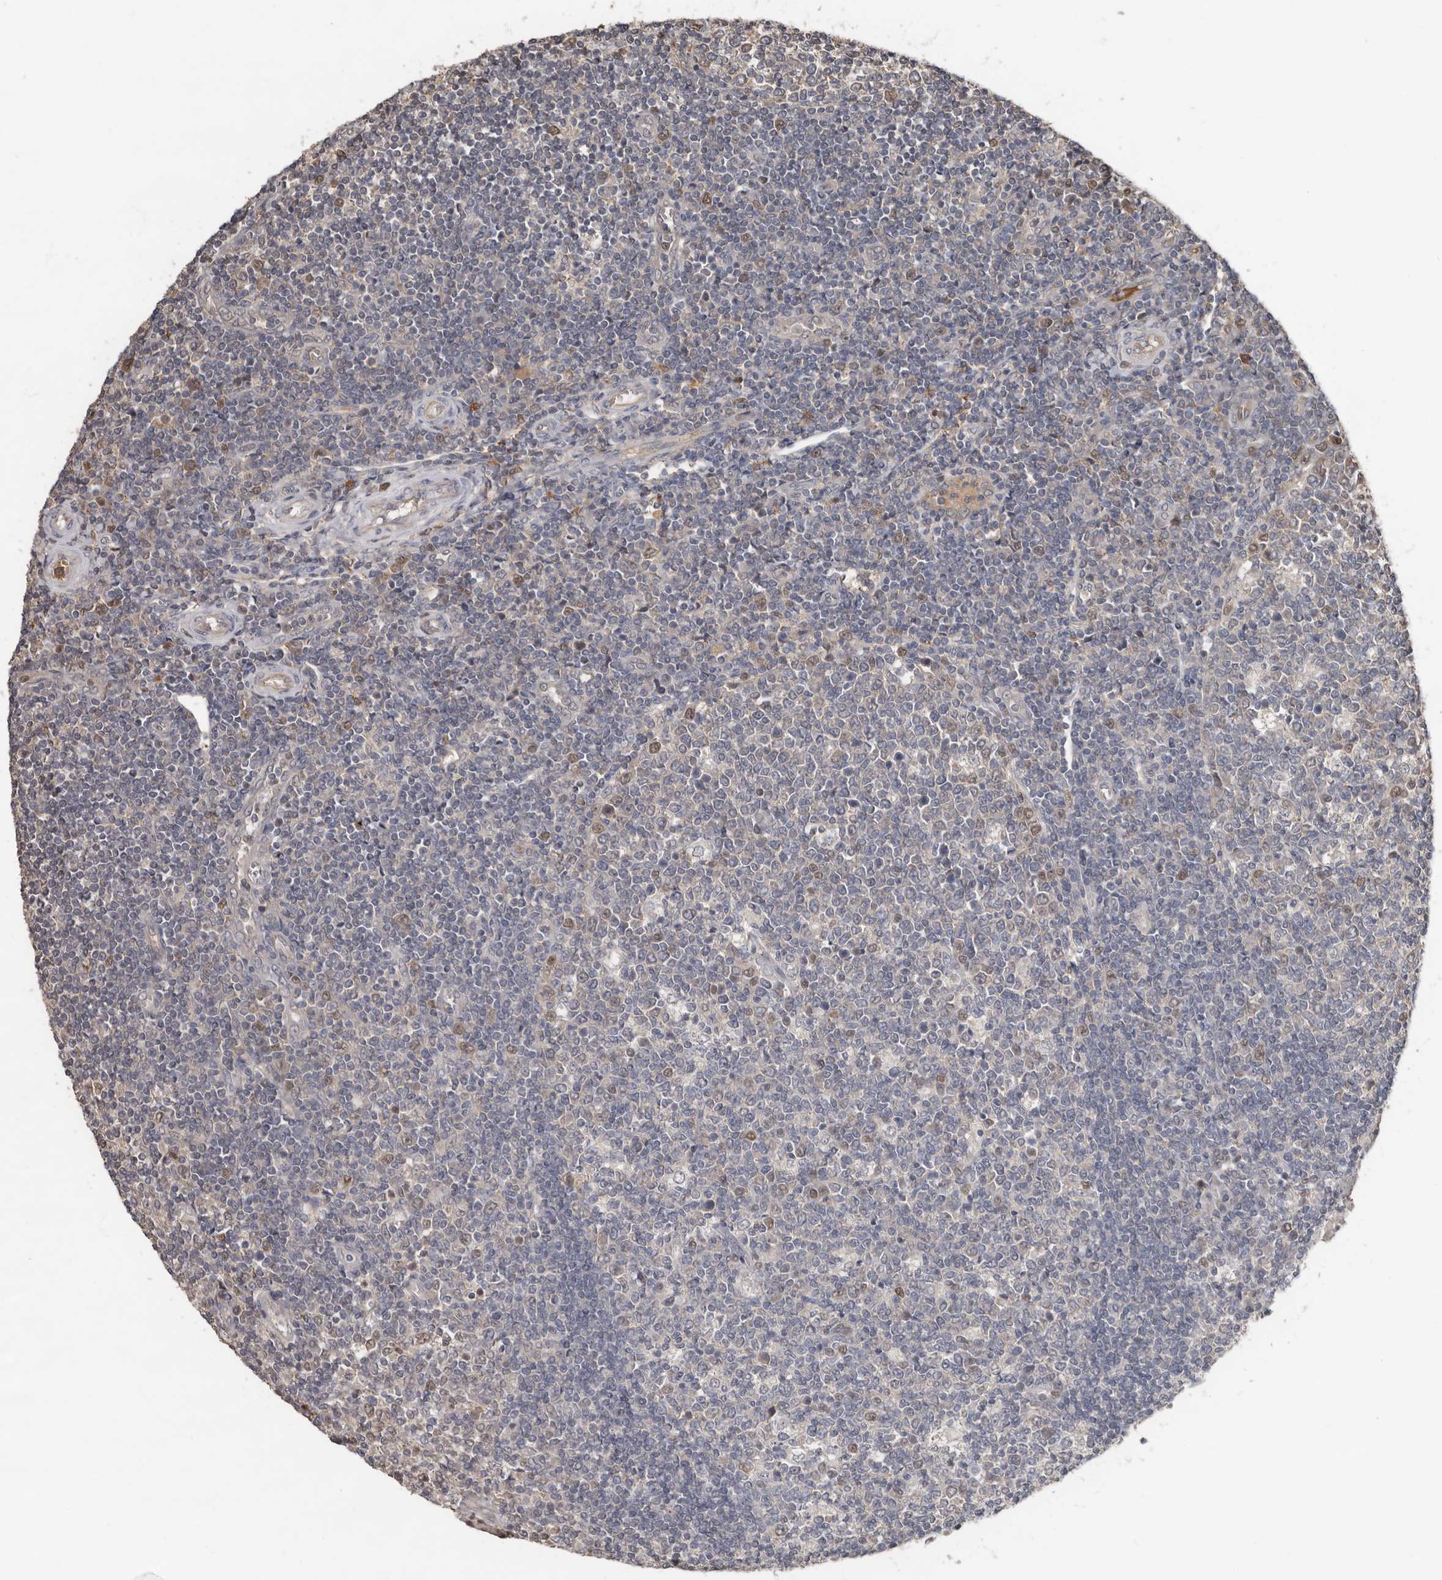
{"staining": {"intensity": "moderate", "quantity": "<25%", "location": "cytoplasmic/membranous"}, "tissue": "tonsil", "cell_type": "Germinal center cells", "image_type": "normal", "snomed": [{"axis": "morphology", "description": "Normal tissue, NOS"}, {"axis": "topography", "description": "Tonsil"}], "caption": "Immunohistochemical staining of unremarkable tonsil displays moderate cytoplasmic/membranous protein expression in about <25% of germinal center cells. The protein of interest is shown in brown color, while the nuclei are stained blue.", "gene": "LRGUK", "patient": {"sex": "female", "age": 19}}